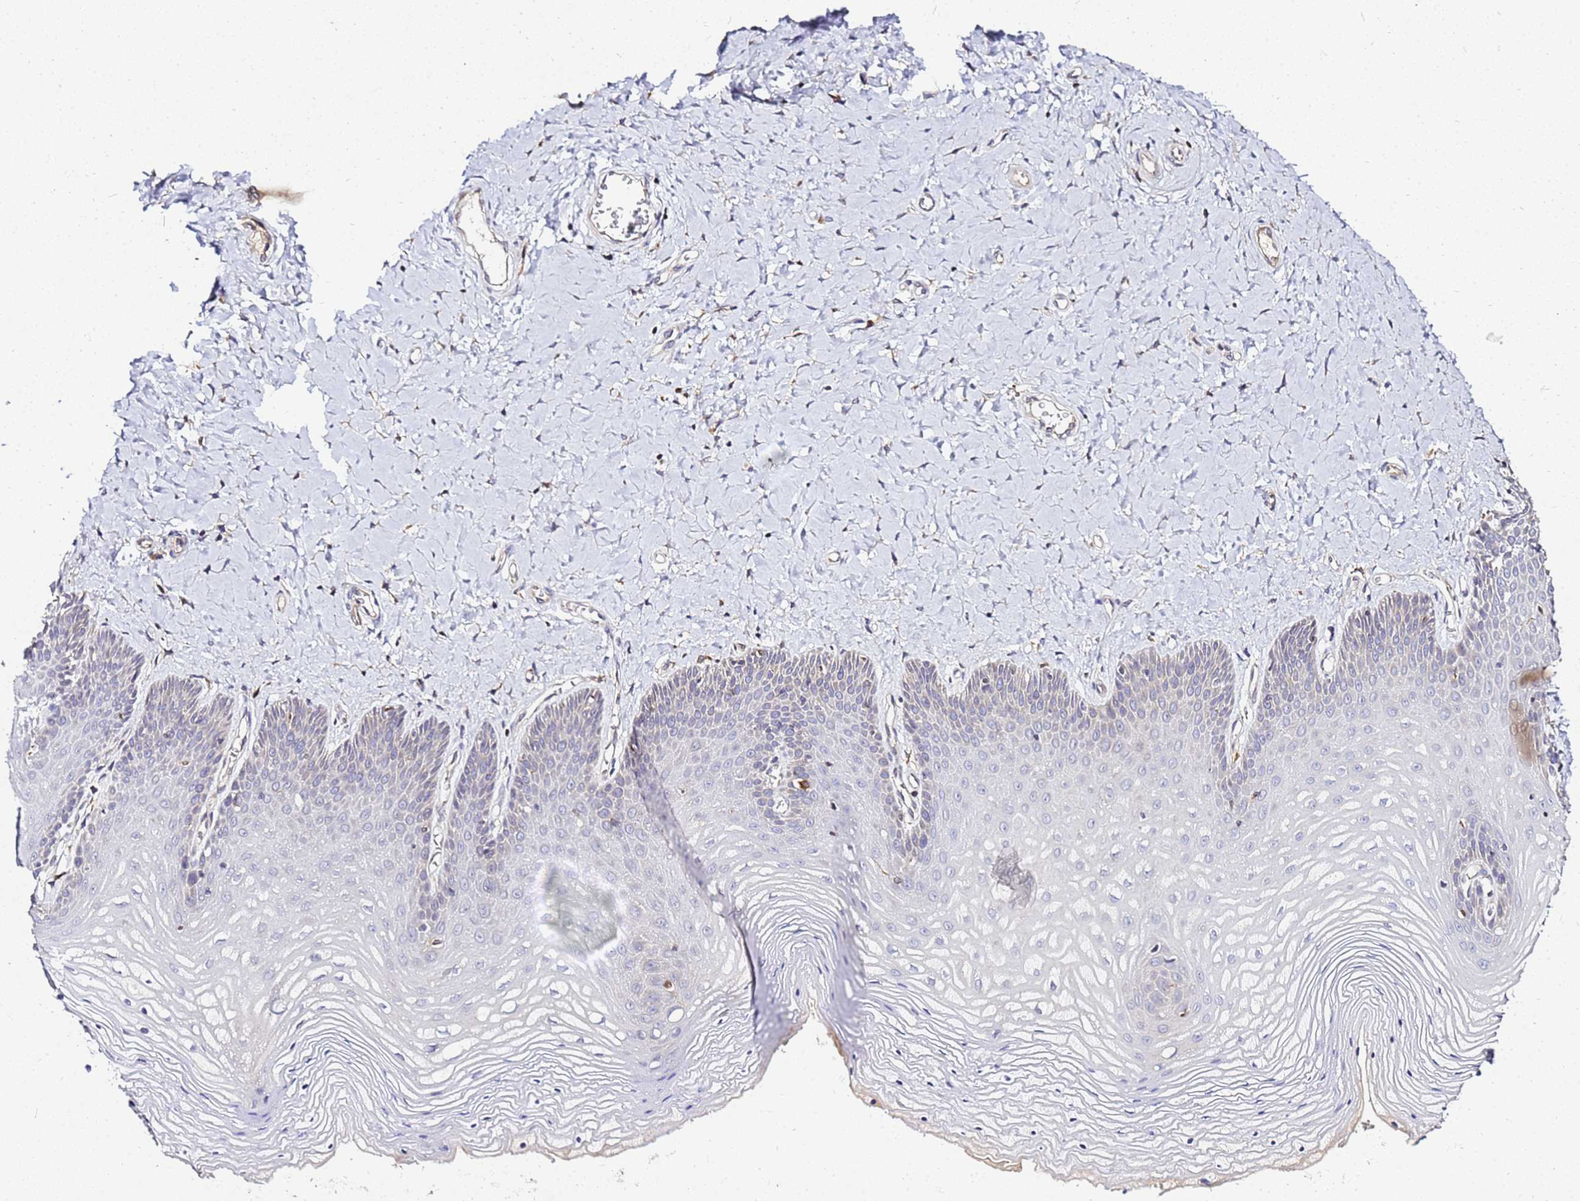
{"staining": {"intensity": "weak", "quantity": "<25%", "location": "cytoplasmic/membranous"}, "tissue": "vagina", "cell_type": "Squamous epithelial cells", "image_type": "normal", "snomed": [{"axis": "morphology", "description": "Normal tissue, NOS"}, {"axis": "topography", "description": "Vagina"}], "caption": "Benign vagina was stained to show a protein in brown. There is no significant positivity in squamous epithelial cells. (DAB (3,3'-diaminobenzidine) immunohistochemistry, high magnification).", "gene": "ADPGK", "patient": {"sex": "female", "age": 65}}